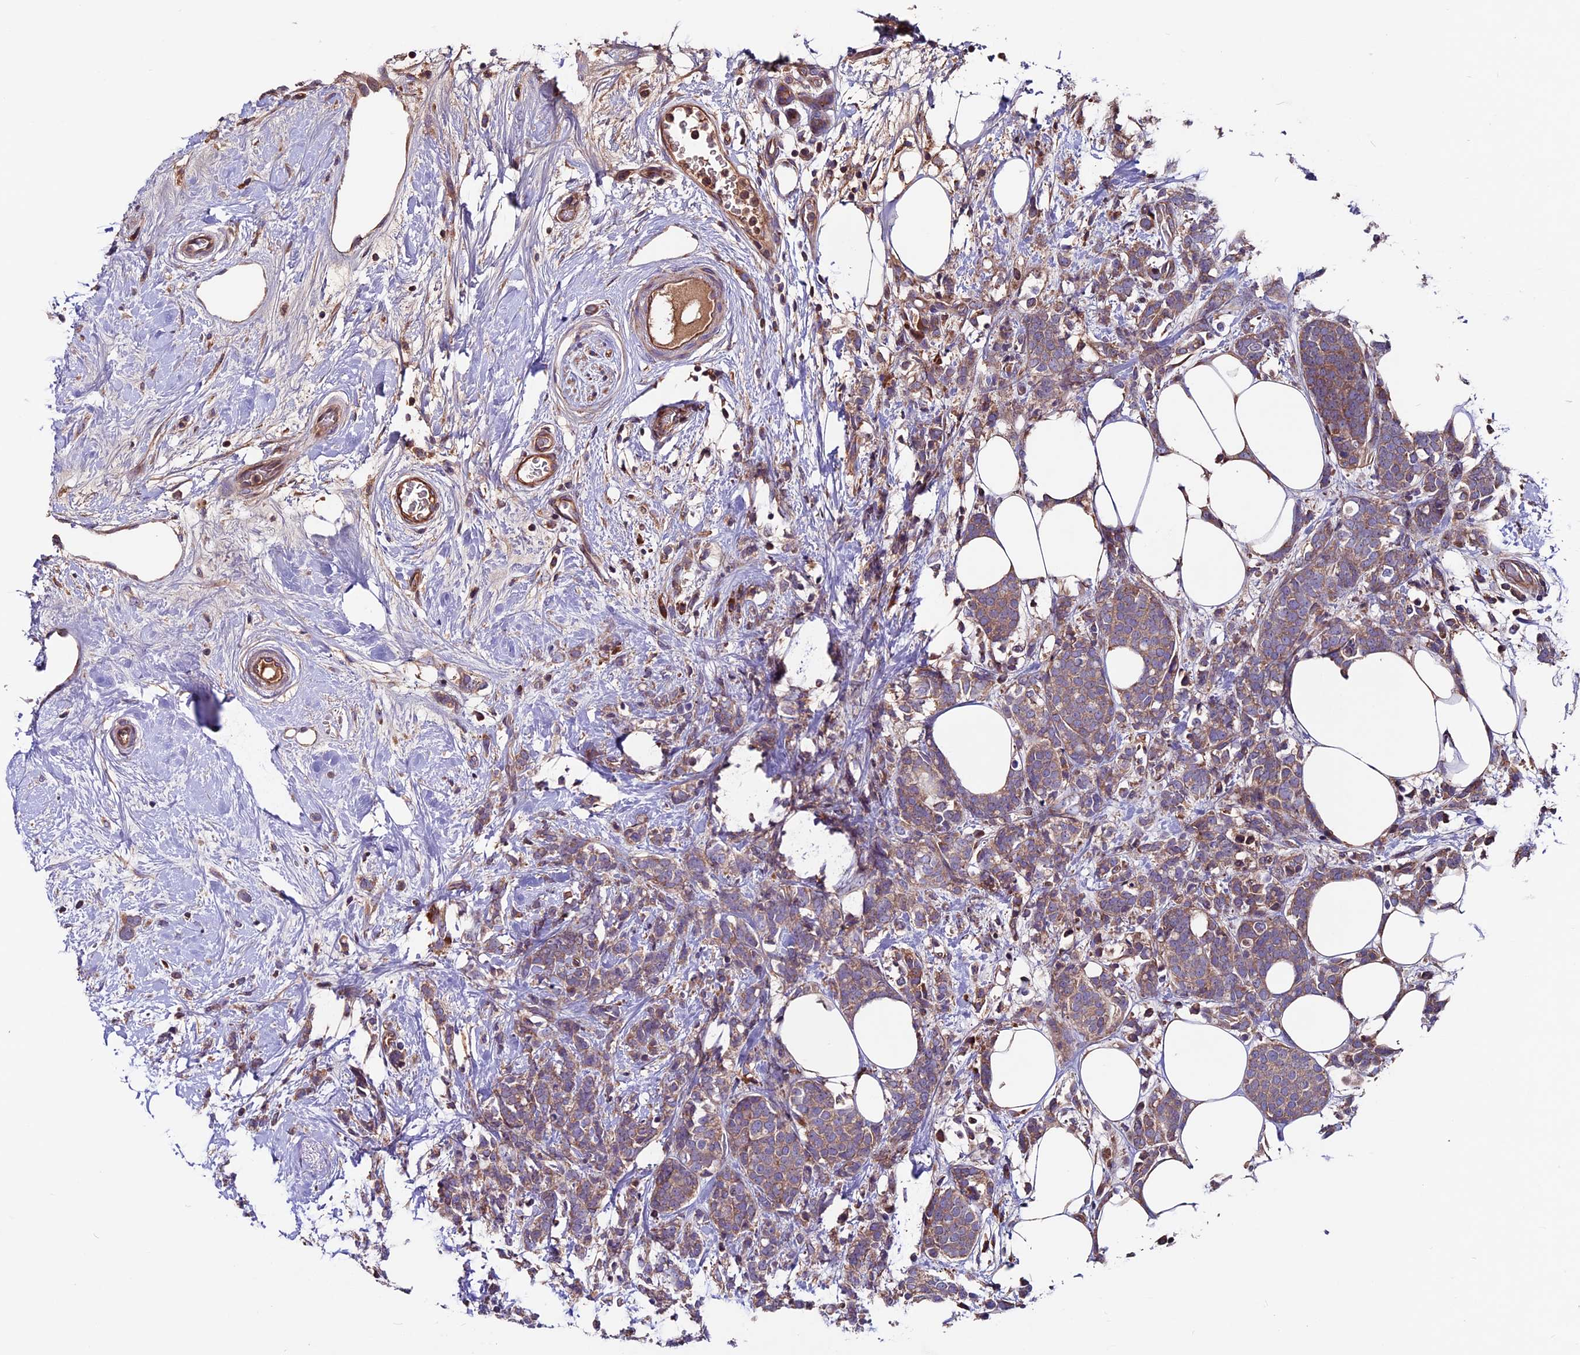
{"staining": {"intensity": "weak", "quantity": "25%-75%", "location": "cytoplasmic/membranous"}, "tissue": "breast cancer", "cell_type": "Tumor cells", "image_type": "cancer", "snomed": [{"axis": "morphology", "description": "Lobular carcinoma"}, {"axis": "topography", "description": "Breast"}], "caption": "Breast cancer tissue reveals weak cytoplasmic/membranous staining in approximately 25%-75% of tumor cells, visualized by immunohistochemistry.", "gene": "ZNF598", "patient": {"sex": "female", "age": 58}}